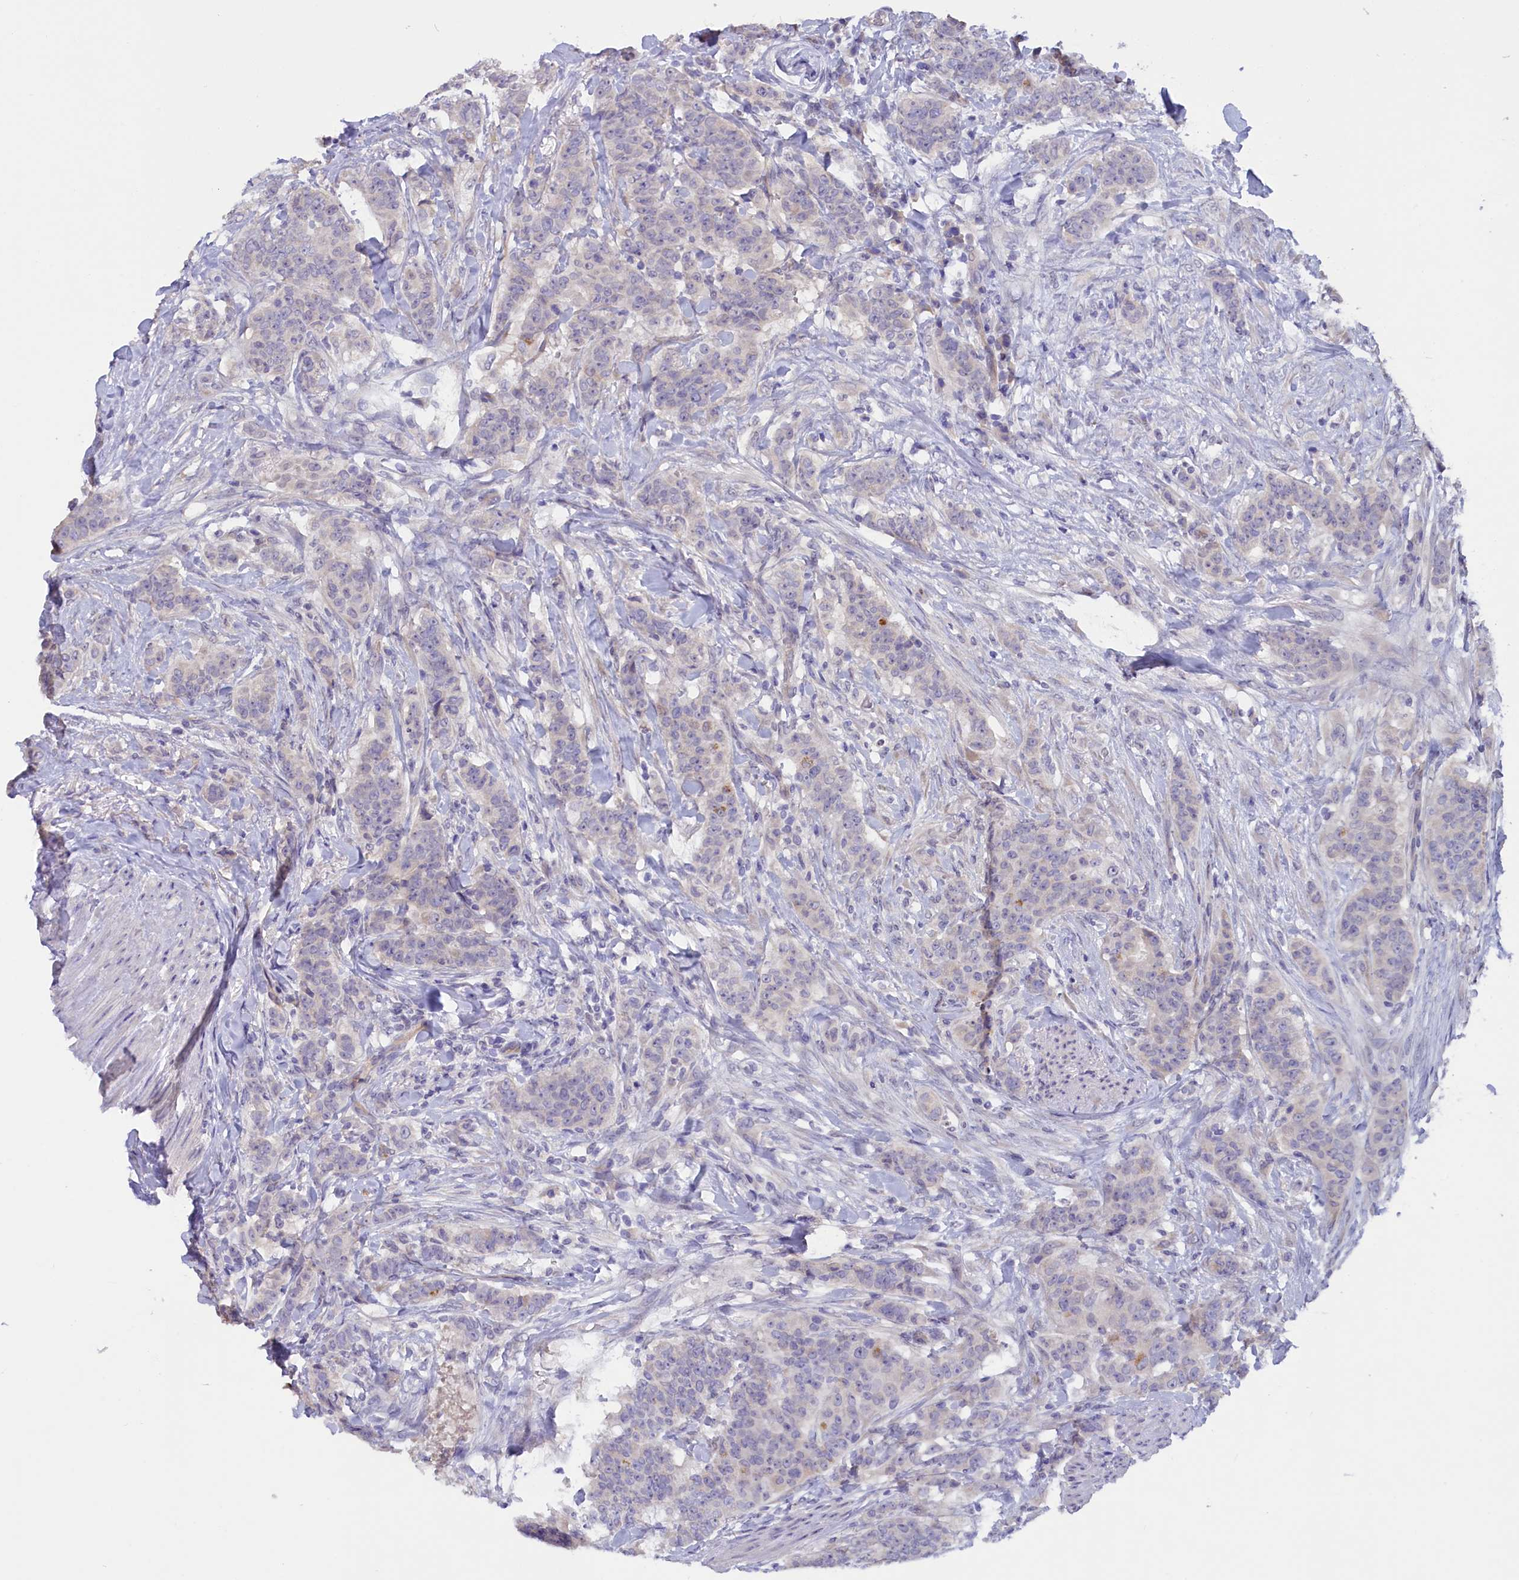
{"staining": {"intensity": "negative", "quantity": "none", "location": "none"}, "tissue": "breast cancer", "cell_type": "Tumor cells", "image_type": "cancer", "snomed": [{"axis": "morphology", "description": "Duct carcinoma"}, {"axis": "topography", "description": "Breast"}], "caption": "The image displays no staining of tumor cells in breast cancer (infiltrating ductal carcinoma).", "gene": "ZSWIM4", "patient": {"sex": "female", "age": 40}}